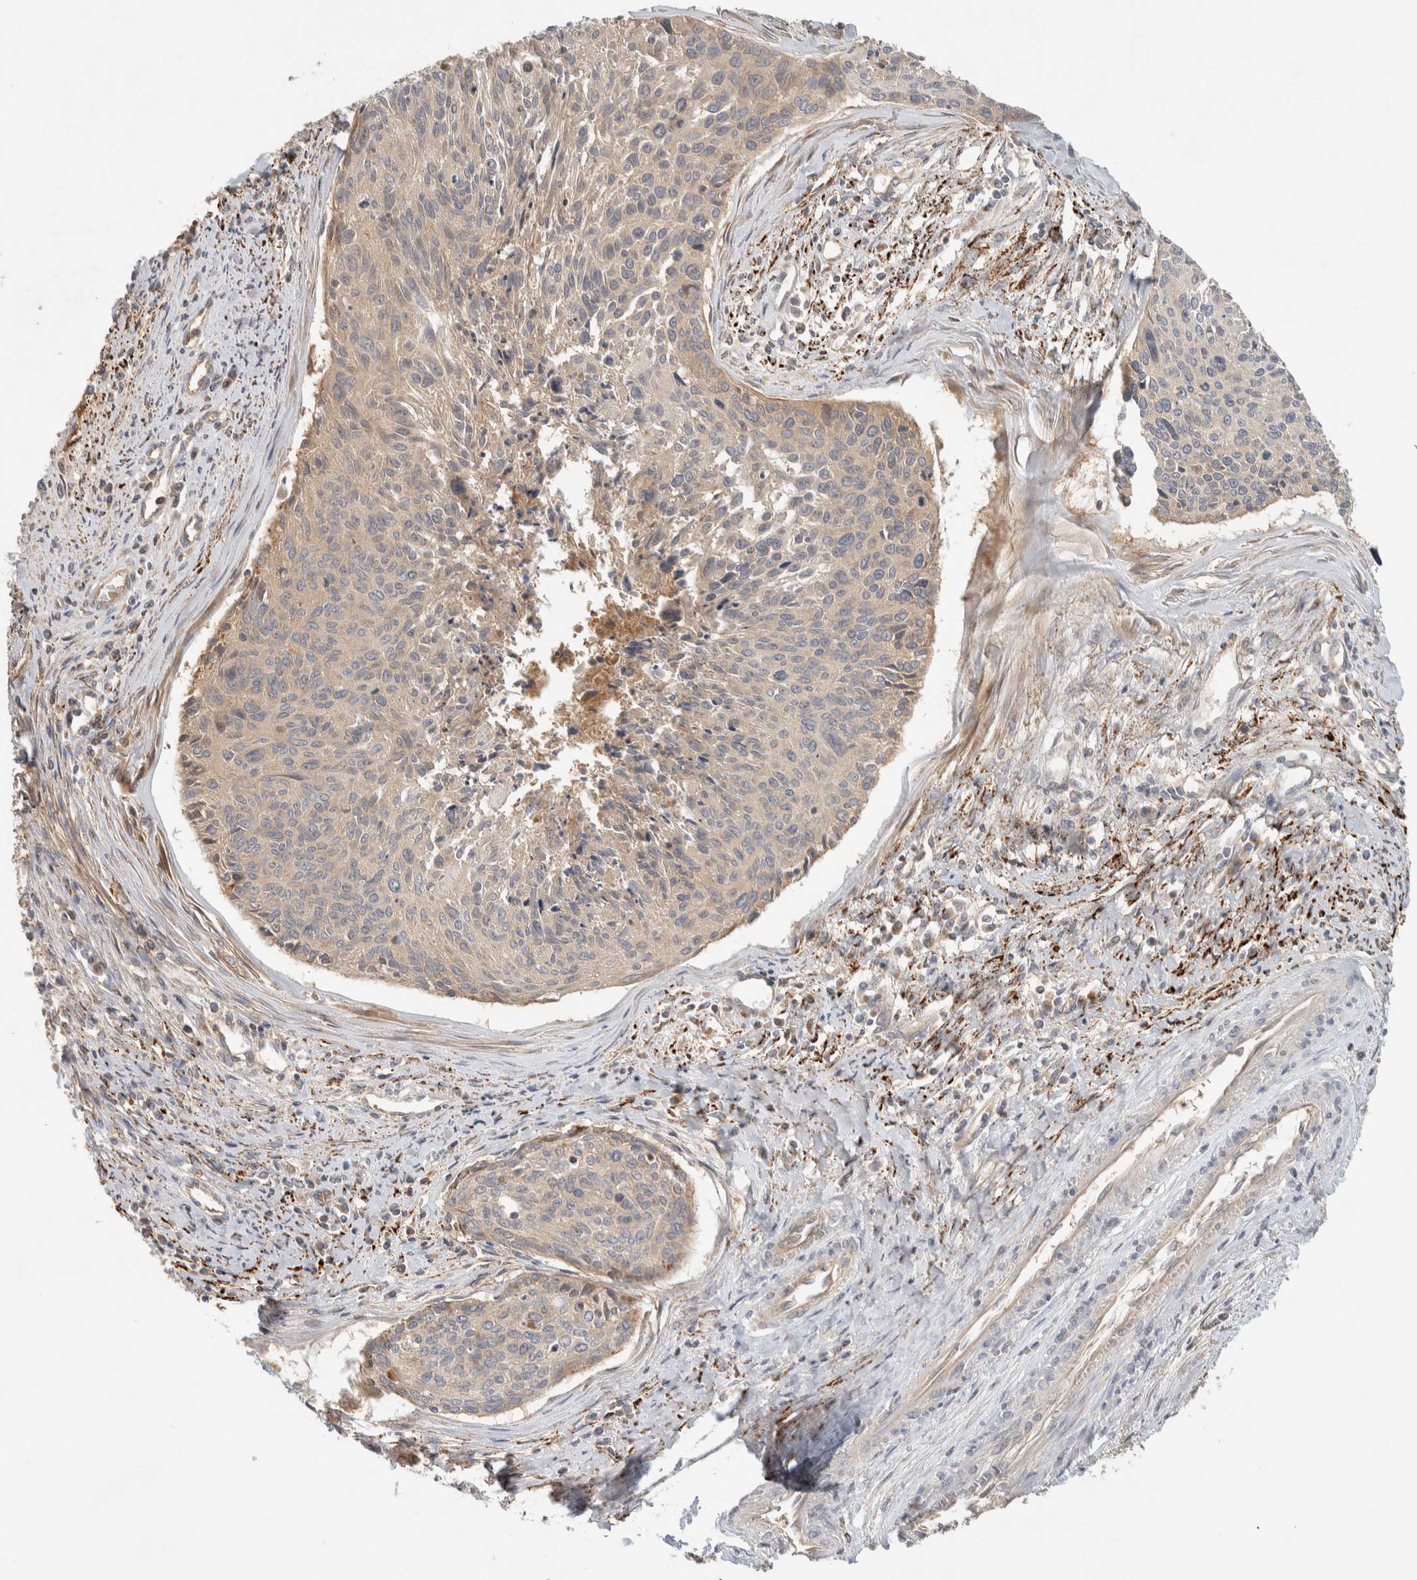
{"staining": {"intensity": "moderate", "quantity": "<25%", "location": "cytoplasmic/membranous"}, "tissue": "cervical cancer", "cell_type": "Tumor cells", "image_type": "cancer", "snomed": [{"axis": "morphology", "description": "Squamous cell carcinoma, NOS"}, {"axis": "topography", "description": "Cervix"}], "caption": "High-power microscopy captured an IHC histopathology image of cervical cancer, revealing moderate cytoplasmic/membranous expression in approximately <25% of tumor cells. The staining was performed using DAB, with brown indicating positive protein expression. Nuclei are stained blue with hematoxylin.", "gene": "FAM167A", "patient": {"sex": "female", "age": 55}}